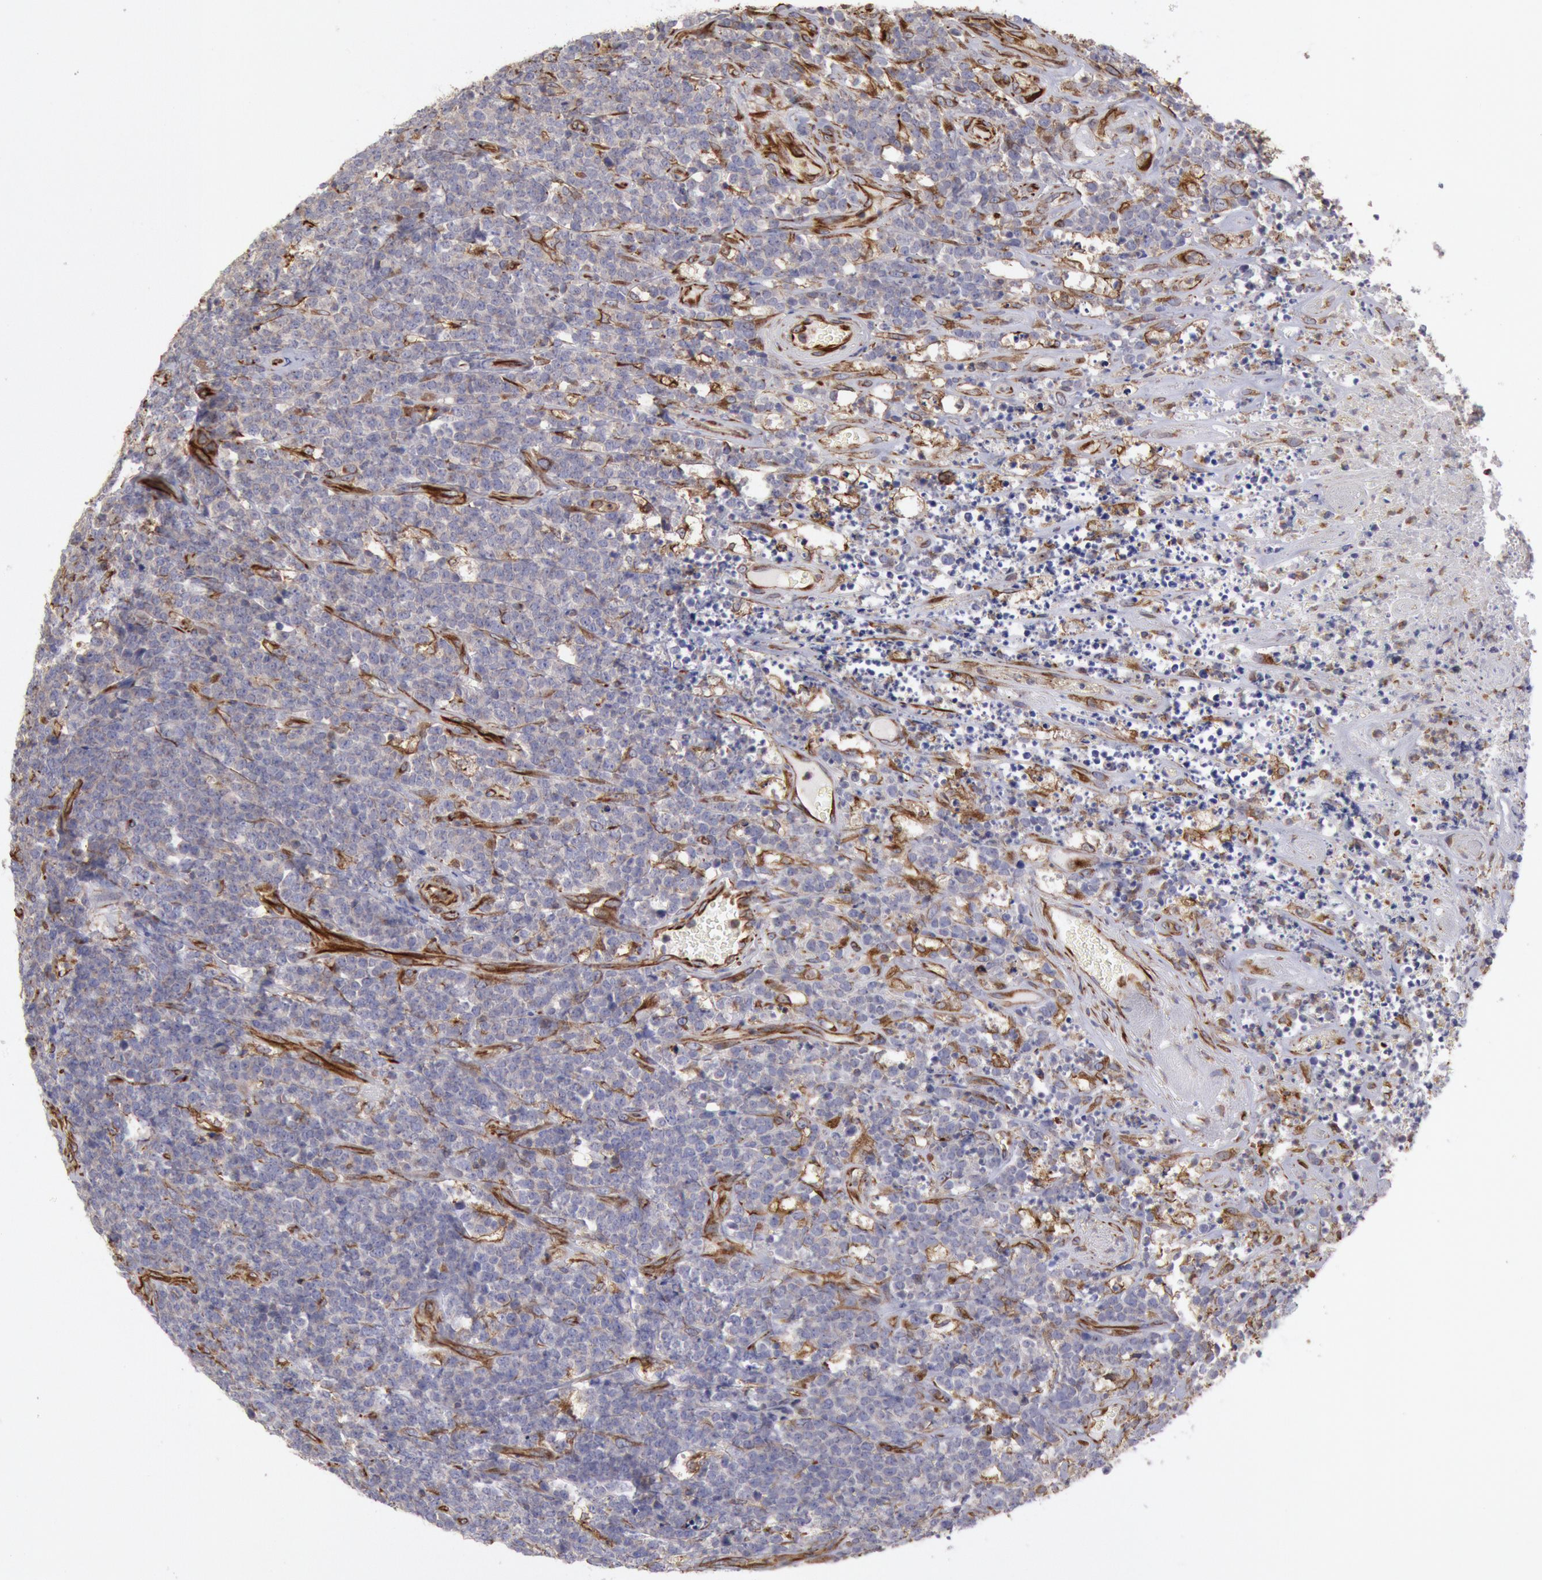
{"staining": {"intensity": "negative", "quantity": "none", "location": "none"}, "tissue": "lymphoma", "cell_type": "Tumor cells", "image_type": "cancer", "snomed": [{"axis": "morphology", "description": "Malignant lymphoma, non-Hodgkin's type, High grade"}, {"axis": "topography", "description": "Small intestine"}, {"axis": "topography", "description": "Colon"}], "caption": "Immunohistochemistry (IHC) of human lymphoma reveals no expression in tumor cells.", "gene": "RNF139", "patient": {"sex": "male", "age": 8}}